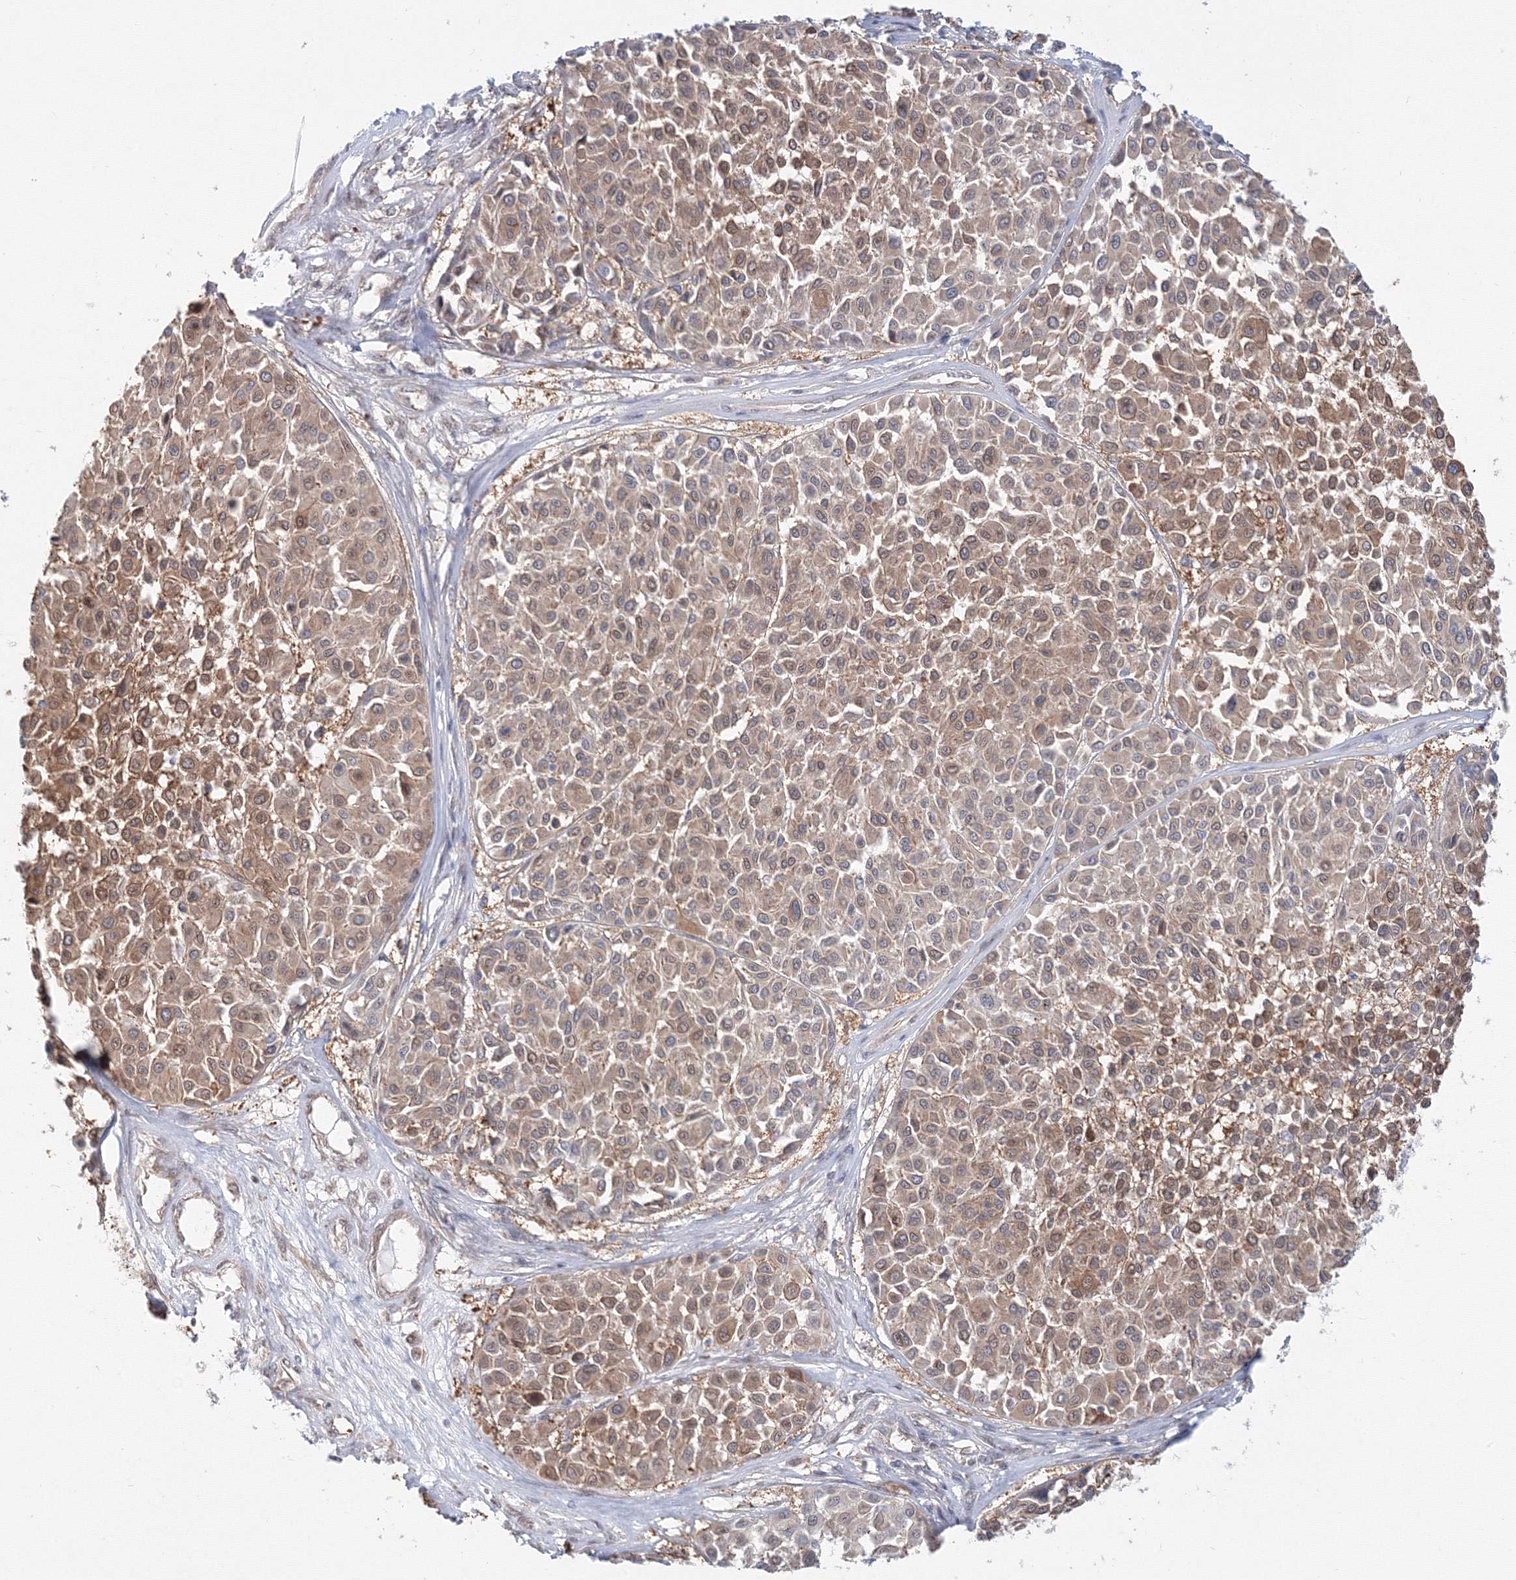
{"staining": {"intensity": "moderate", "quantity": ">75%", "location": "cytoplasmic/membranous"}, "tissue": "melanoma", "cell_type": "Tumor cells", "image_type": "cancer", "snomed": [{"axis": "morphology", "description": "Malignant melanoma, Metastatic site"}, {"axis": "topography", "description": "Soft tissue"}], "caption": "There is medium levels of moderate cytoplasmic/membranous expression in tumor cells of malignant melanoma (metastatic site), as demonstrated by immunohistochemical staining (brown color).", "gene": "ARHGAP21", "patient": {"sex": "male", "age": 41}}